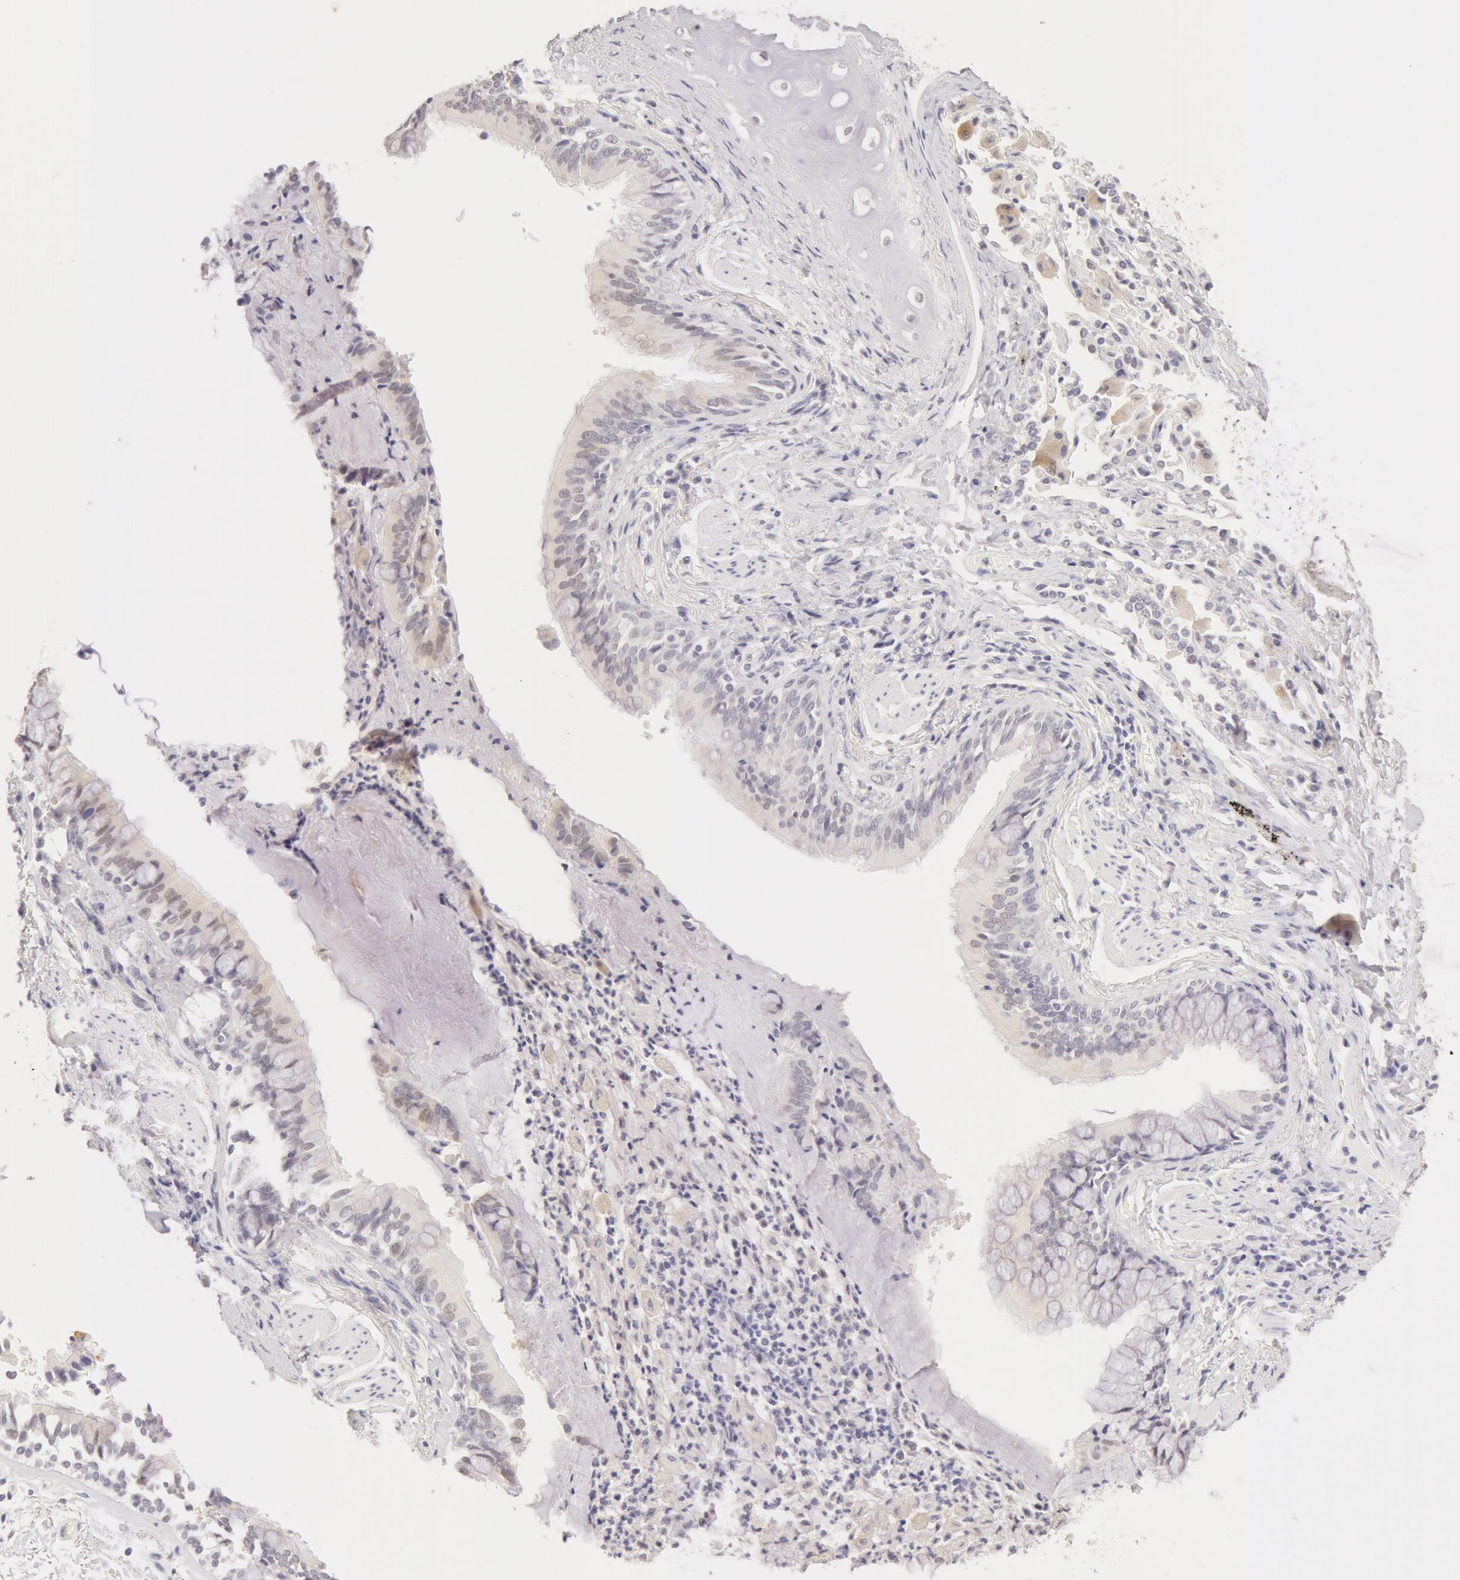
{"staining": {"intensity": "negative", "quantity": "none", "location": "none"}, "tissue": "bronchus", "cell_type": "Respiratory epithelial cells", "image_type": "normal", "snomed": [{"axis": "morphology", "description": "Normal tissue, NOS"}, {"axis": "topography", "description": "Lung"}], "caption": "A photomicrograph of human bronchus is negative for staining in respiratory epithelial cells. Brightfield microscopy of immunohistochemistry (IHC) stained with DAB (brown) and hematoxylin (blue), captured at high magnification.", "gene": "ZNF597", "patient": {"sex": "male", "age": 54}}